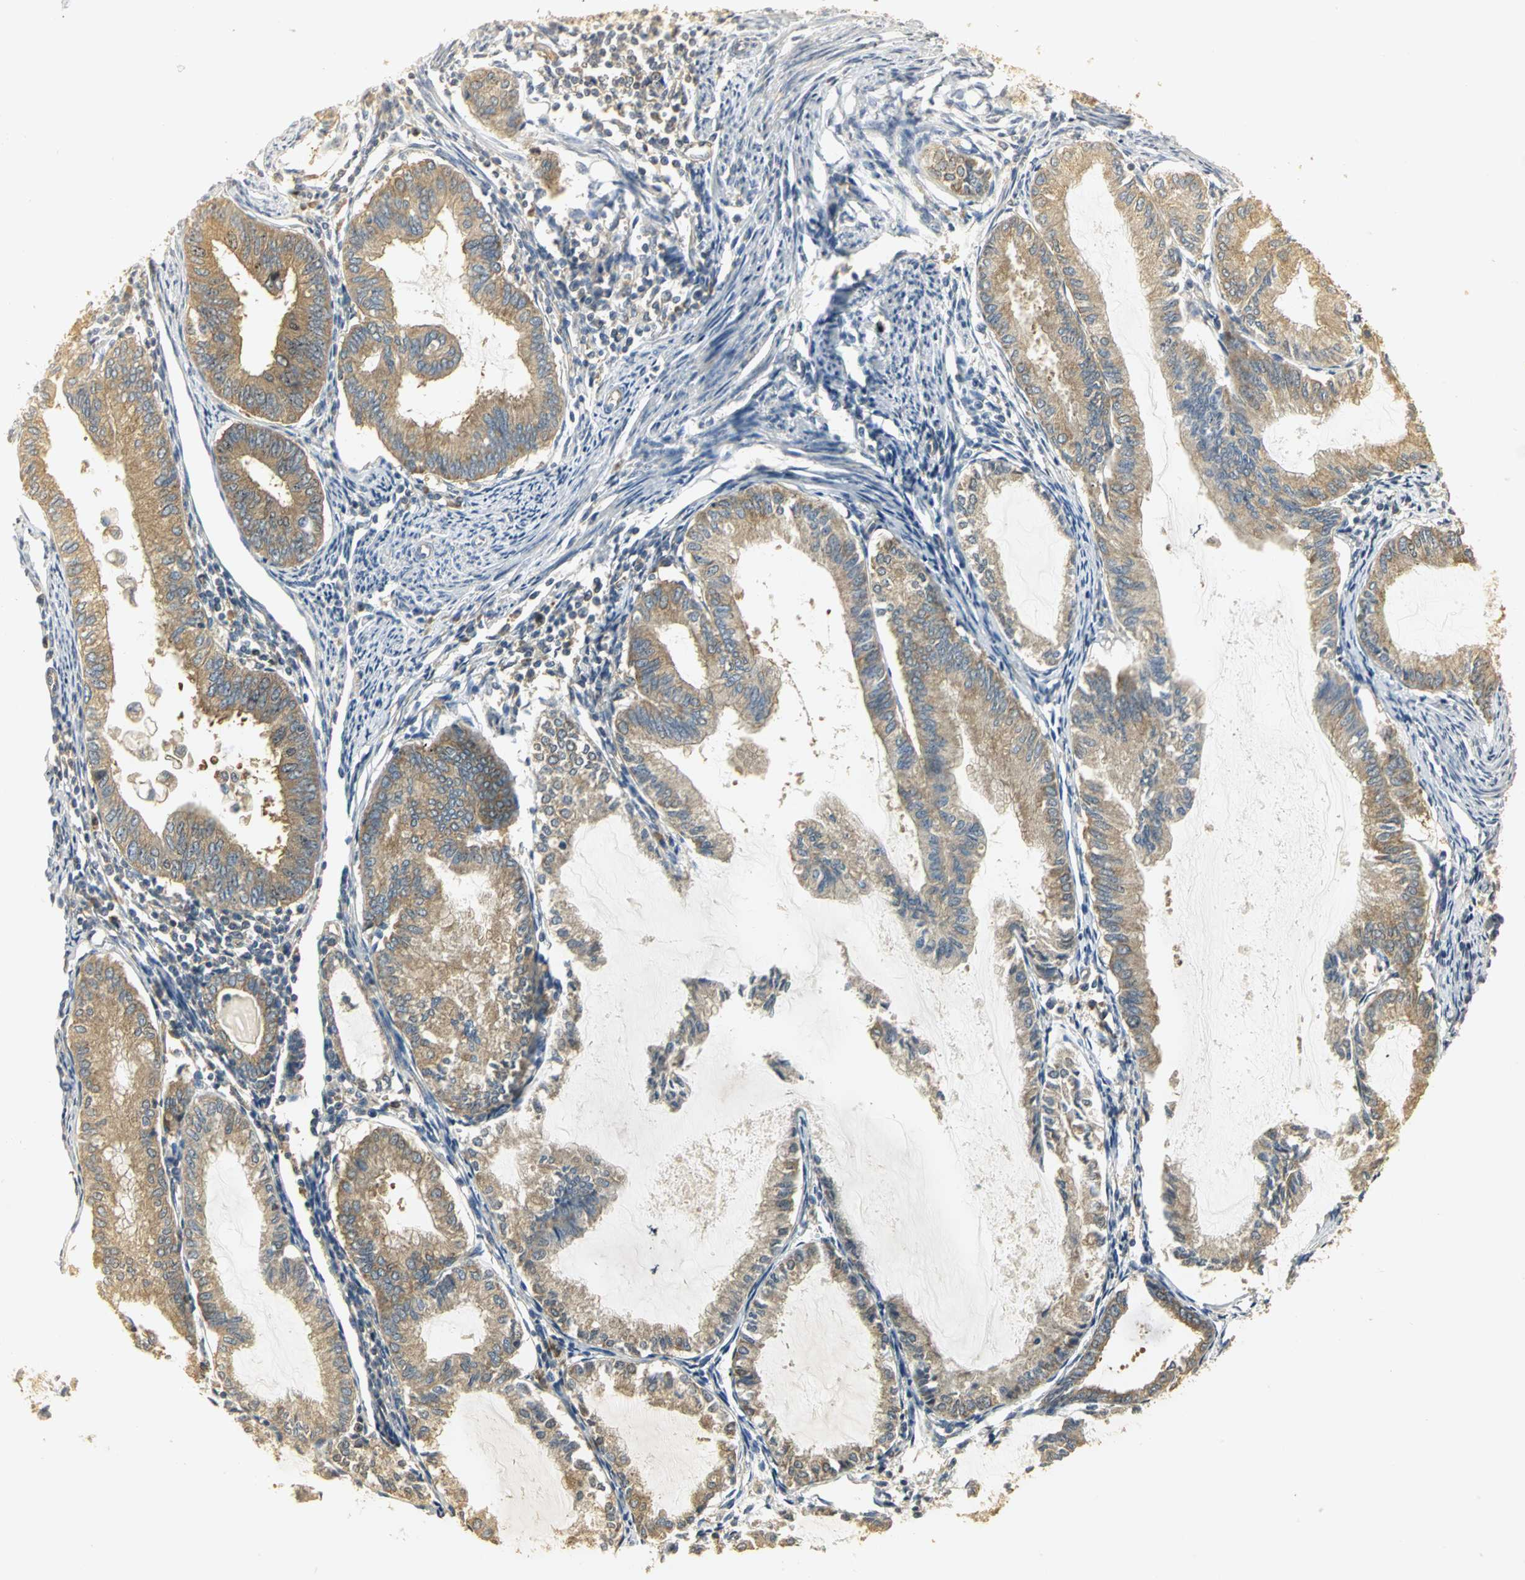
{"staining": {"intensity": "moderate", "quantity": ">75%", "location": "cytoplasmic/membranous"}, "tissue": "endometrial cancer", "cell_type": "Tumor cells", "image_type": "cancer", "snomed": [{"axis": "morphology", "description": "Adenocarcinoma, NOS"}, {"axis": "topography", "description": "Endometrium"}], "caption": "Adenocarcinoma (endometrial) was stained to show a protein in brown. There is medium levels of moderate cytoplasmic/membranous positivity in approximately >75% of tumor cells.", "gene": "RARS1", "patient": {"sex": "female", "age": 86}}